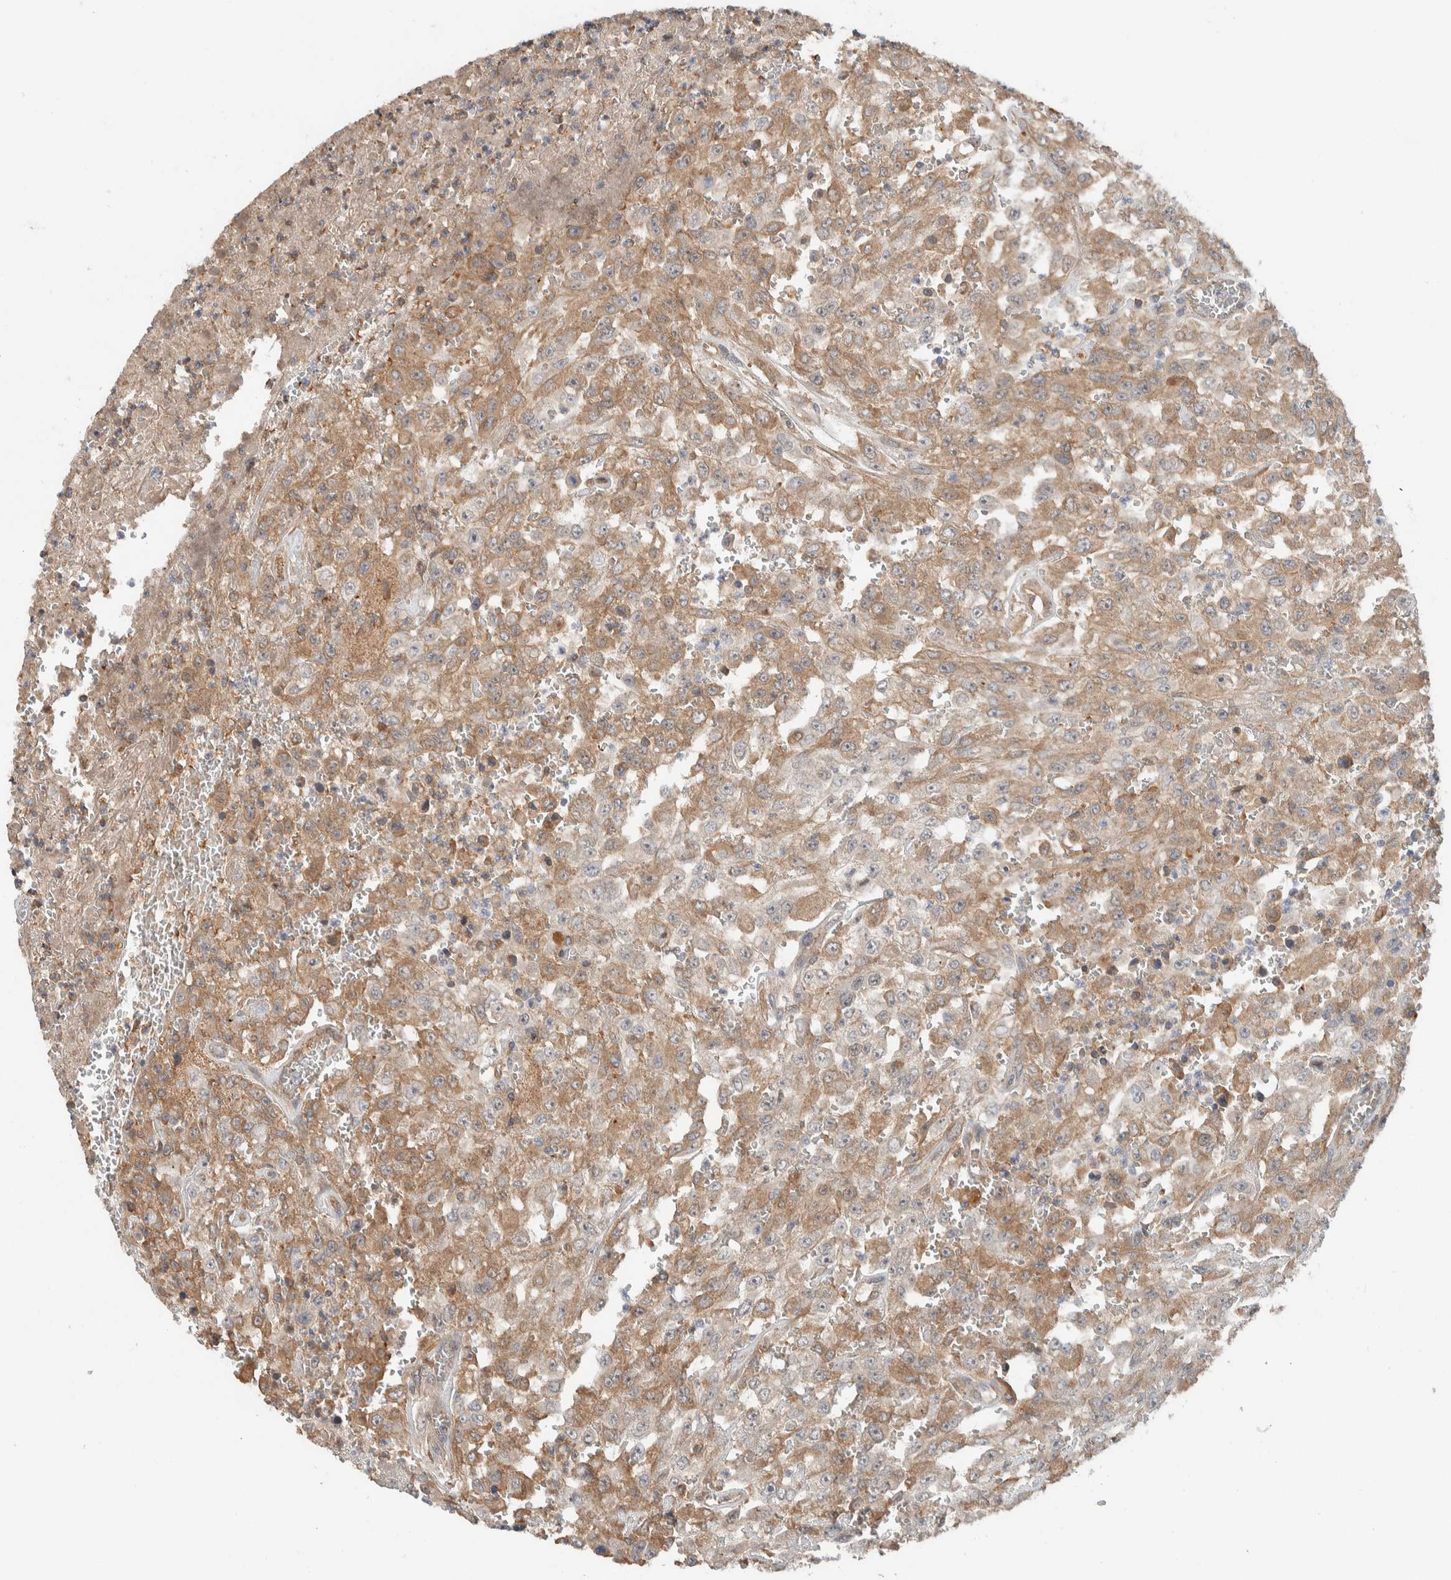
{"staining": {"intensity": "moderate", "quantity": ">75%", "location": "cytoplasmic/membranous"}, "tissue": "urothelial cancer", "cell_type": "Tumor cells", "image_type": "cancer", "snomed": [{"axis": "morphology", "description": "Urothelial carcinoma, High grade"}, {"axis": "topography", "description": "Urinary bladder"}], "caption": "Immunohistochemistry image of neoplastic tissue: urothelial cancer stained using IHC shows medium levels of moderate protein expression localized specifically in the cytoplasmic/membranous of tumor cells, appearing as a cytoplasmic/membranous brown color.", "gene": "ARMC7", "patient": {"sex": "male", "age": 46}}